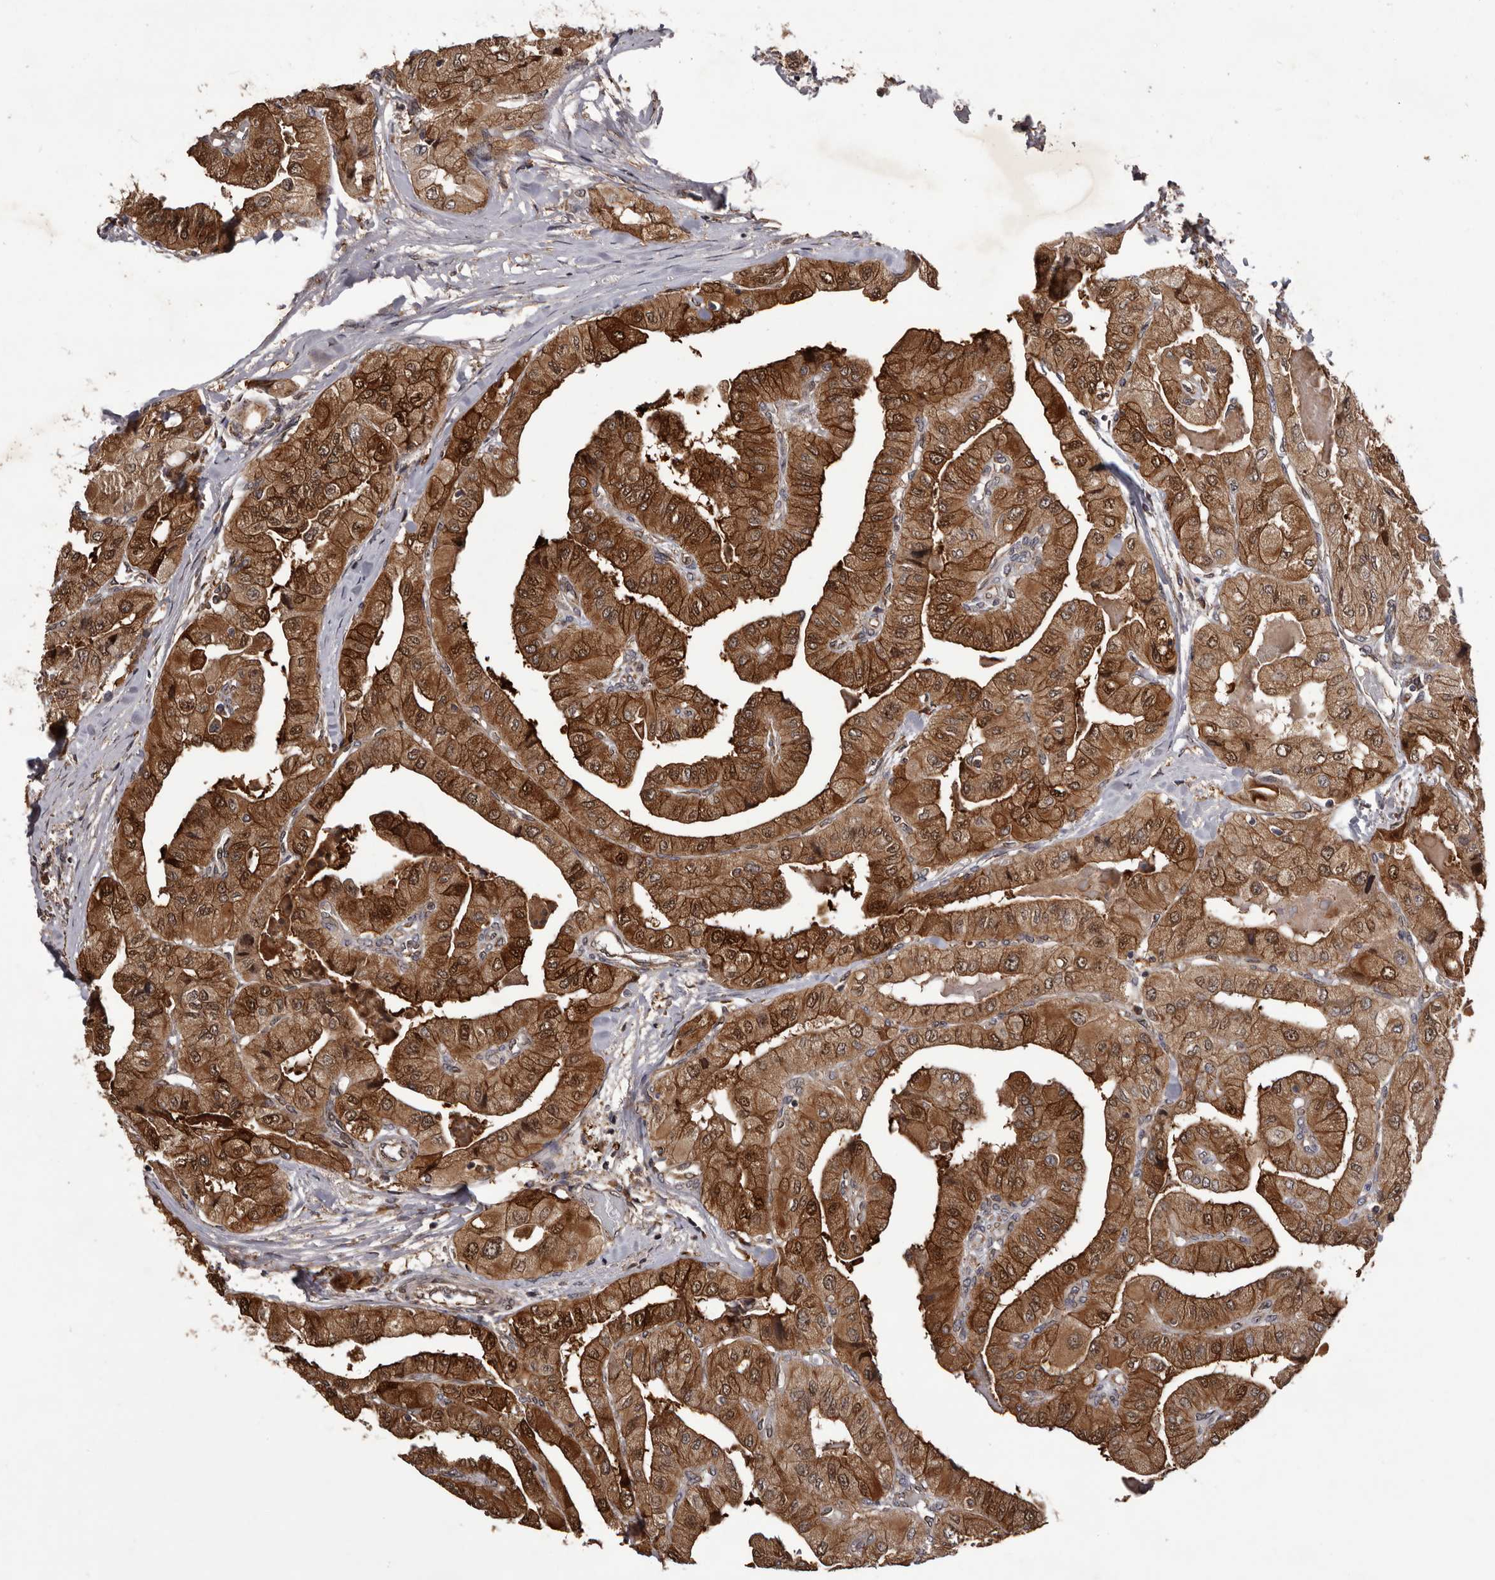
{"staining": {"intensity": "strong", "quantity": ">75%", "location": "cytoplasmic/membranous,nuclear"}, "tissue": "thyroid cancer", "cell_type": "Tumor cells", "image_type": "cancer", "snomed": [{"axis": "morphology", "description": "Papillary adenocarcinoma, NOS"}, {"axis": "topography", "description": "Thyroid gland"}], "caption": "IHC (DAB) staining of thyroid papillary adenocarcinoma reveals strong cytoplasmic/membranous and nuclear protein staining in approximately >75% of tumor cells.", "gene": "GADD45B", "patient": {"sex": "female", "age": 59}}